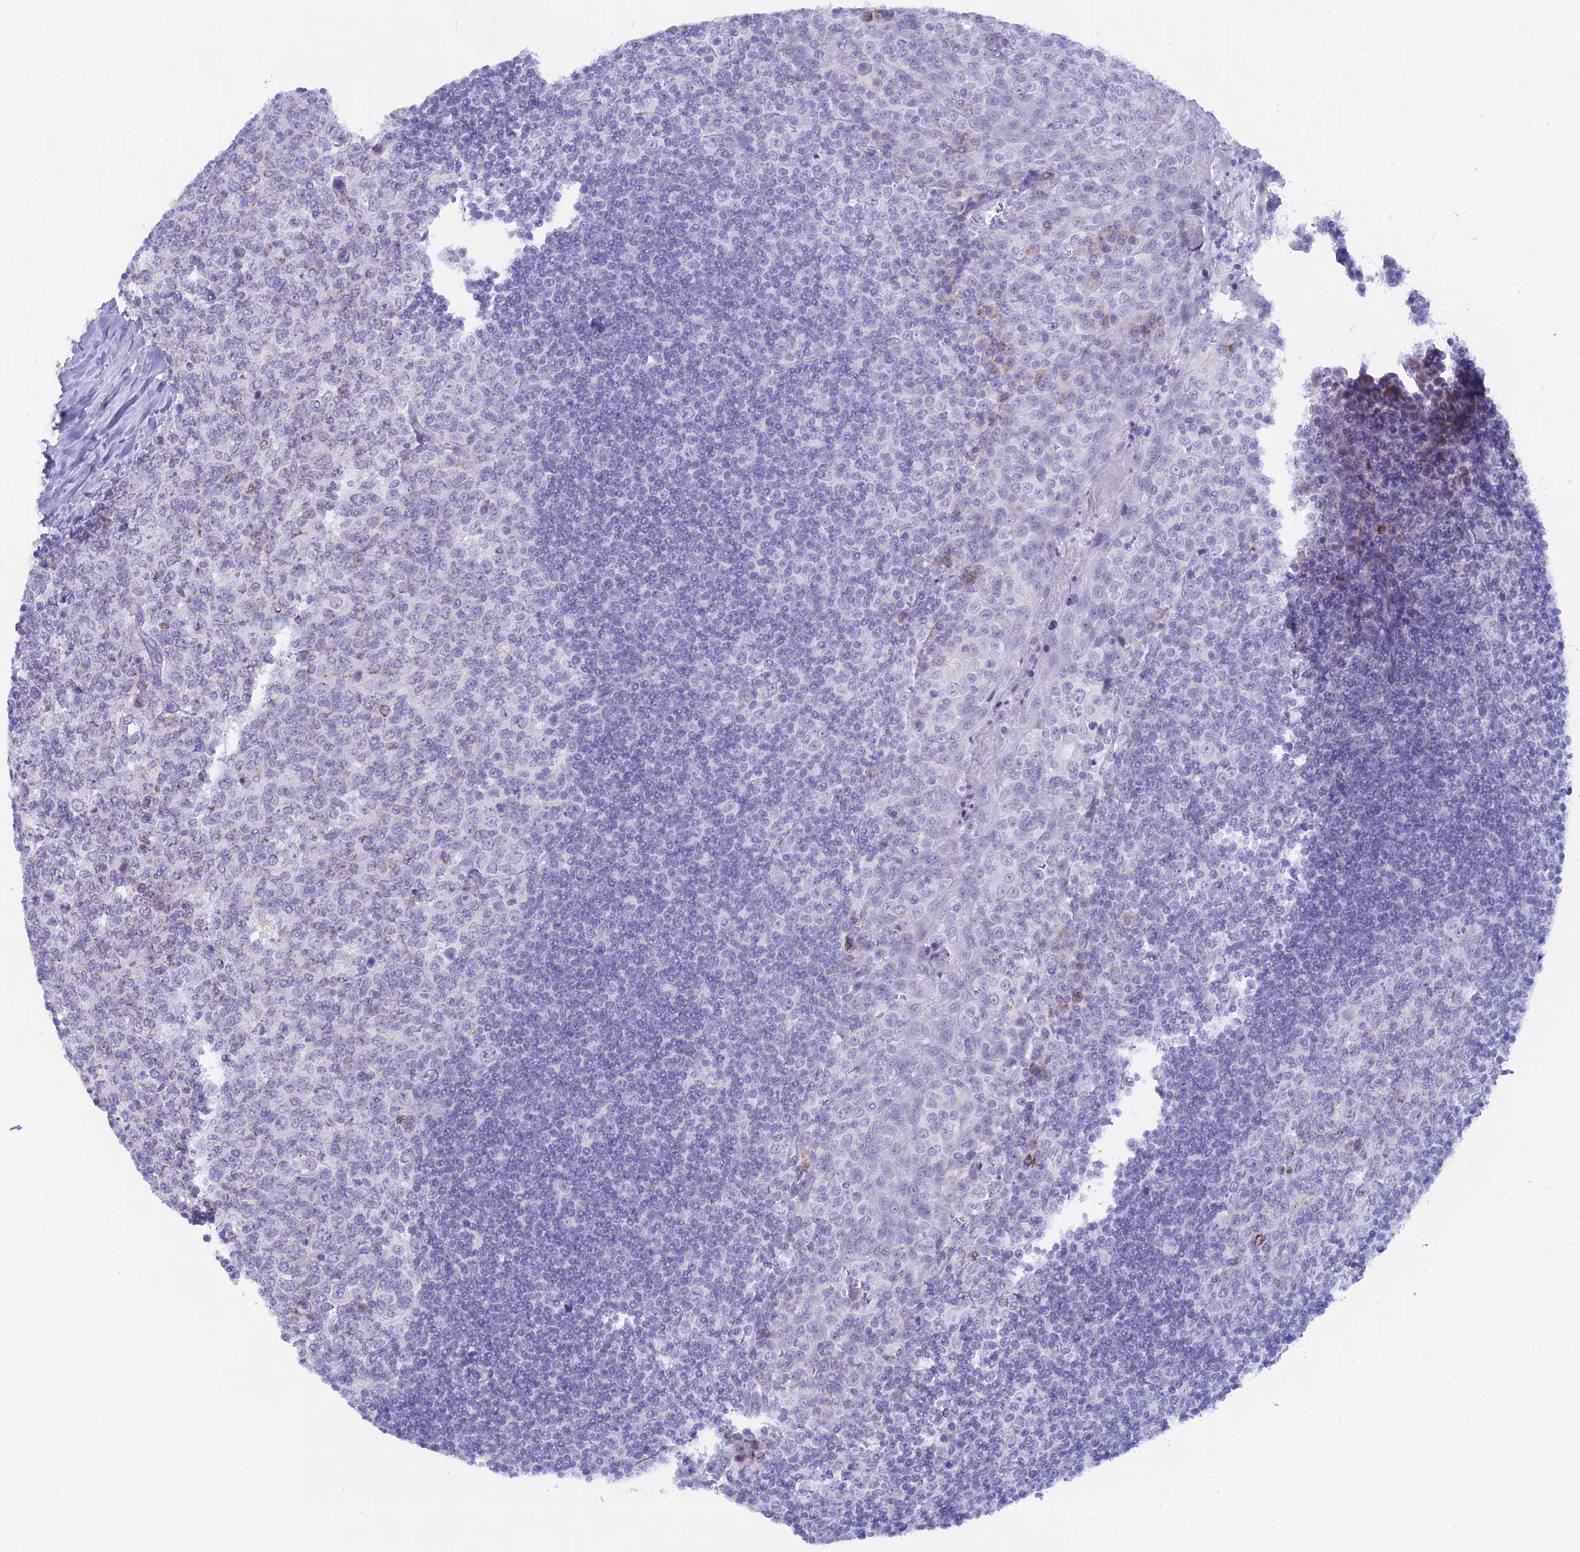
{"staining": {"intensity": "moderate", "quantity": "<25%", "location": "cytoplasmic/membranous"}, "tissue": "tonsil", "cell_type": "Germinal center cells", "image_type": "normal", "snomed": [{"axis": "morphology", "description": "Normal tissue, NOS"}, {"axis": "topography", "description": "Tonsil"}], "caption": "This micrograph reveals immunohistochemistry staining of benign human tonsil, with low moderate cytoplasmic/membranous staining in about <25% of germinal center cells.", "gene": "CGB1", "patient": {"sex": "male", "age": 27}}